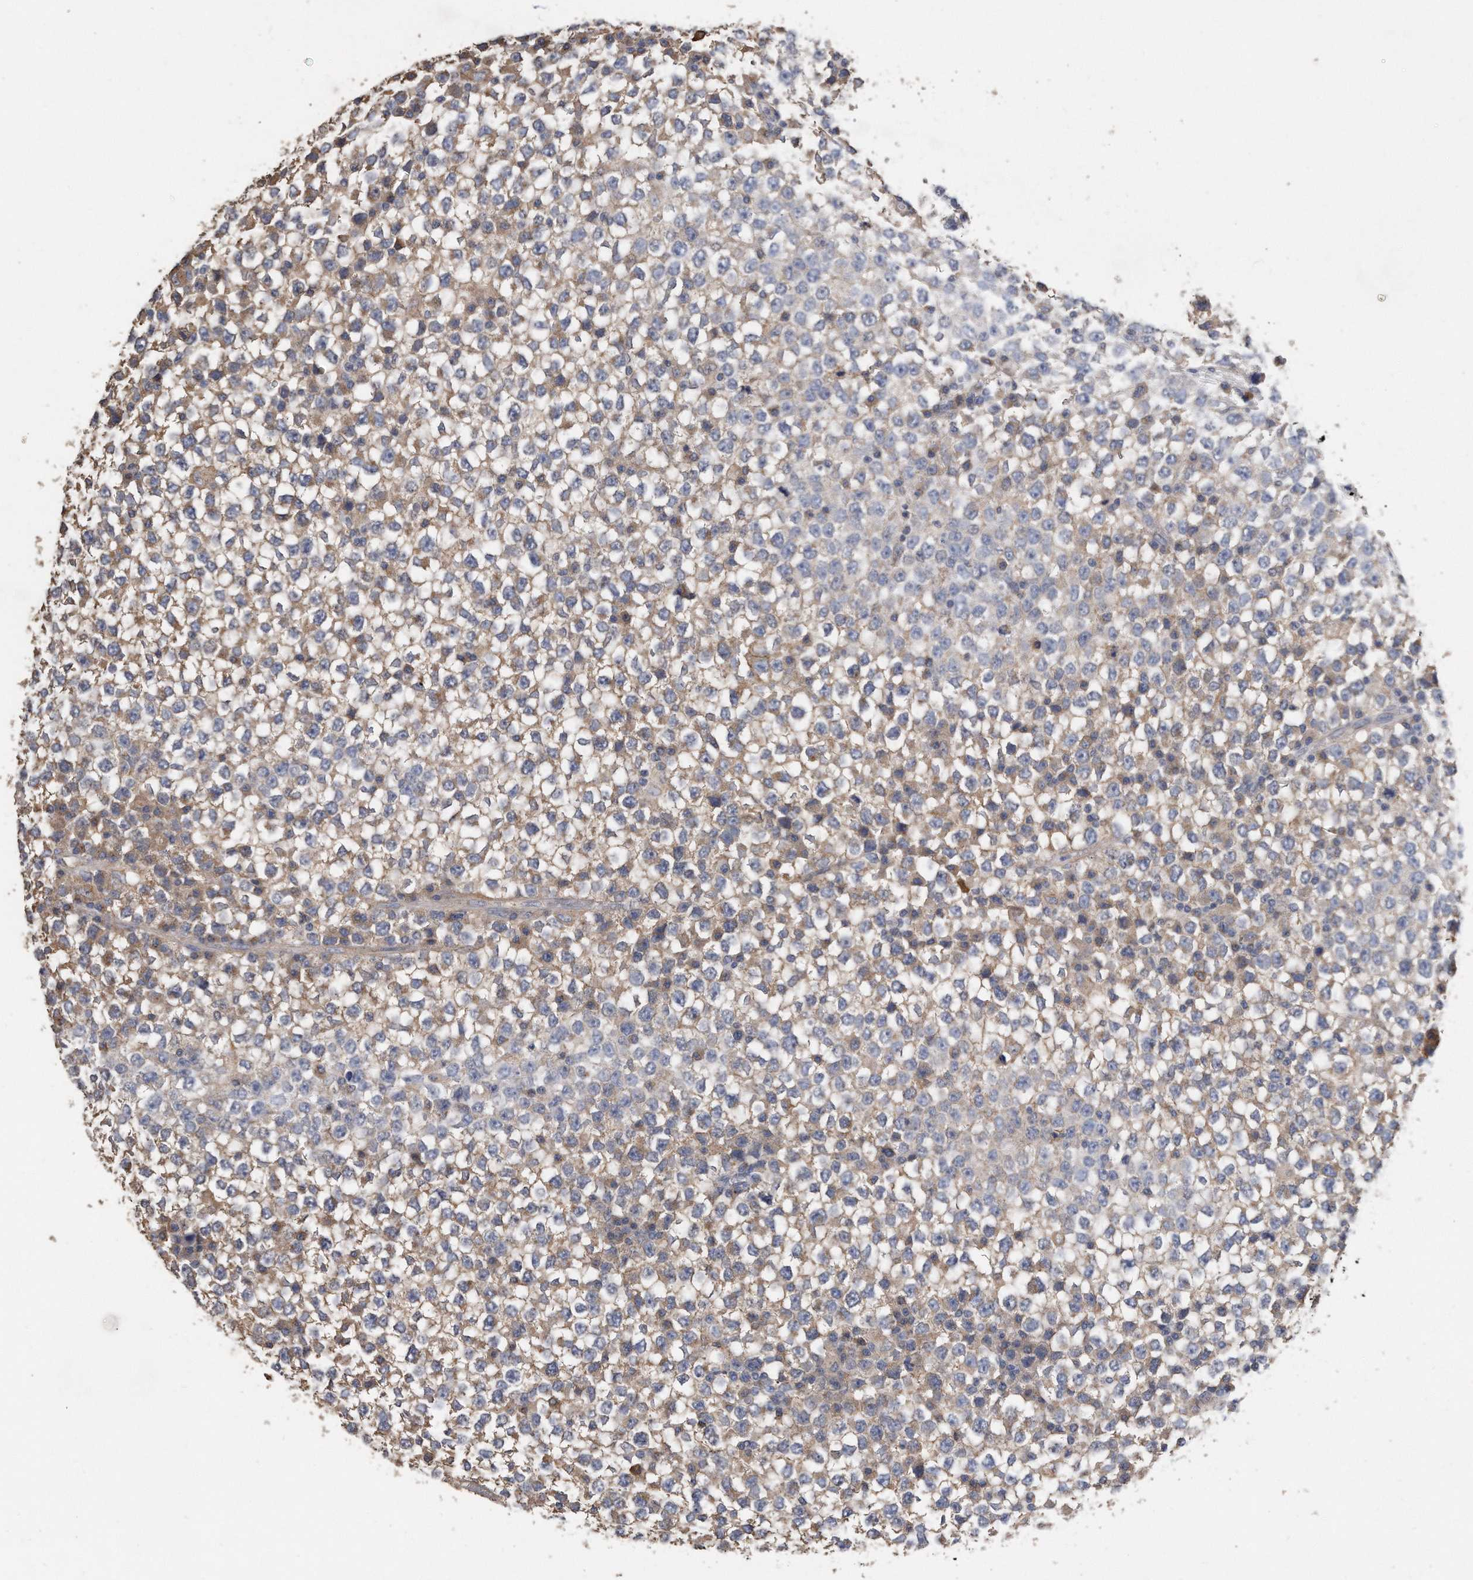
{"staining": {"intensity": "weak", "quantity": "25%-75%", "location": "cytoplasmic/membranous"}, "tissue": "testis cancer", "cell_type": "Tumor cells", "image_type": "cancer", "snomed": [{"axis": "morphology", "description": "Seminoma, NOS"}, {"axis": "topography", "description": "Testis"}], "caption": "The image shows immunohistochemical staining of testis cancer (seminoma). There is weak cytoplasmic/membranous staining is seen in about 25%-75% of tumor cells.", "gene": "CDCP1", "patient": {"sex": "male", "age": 65}}